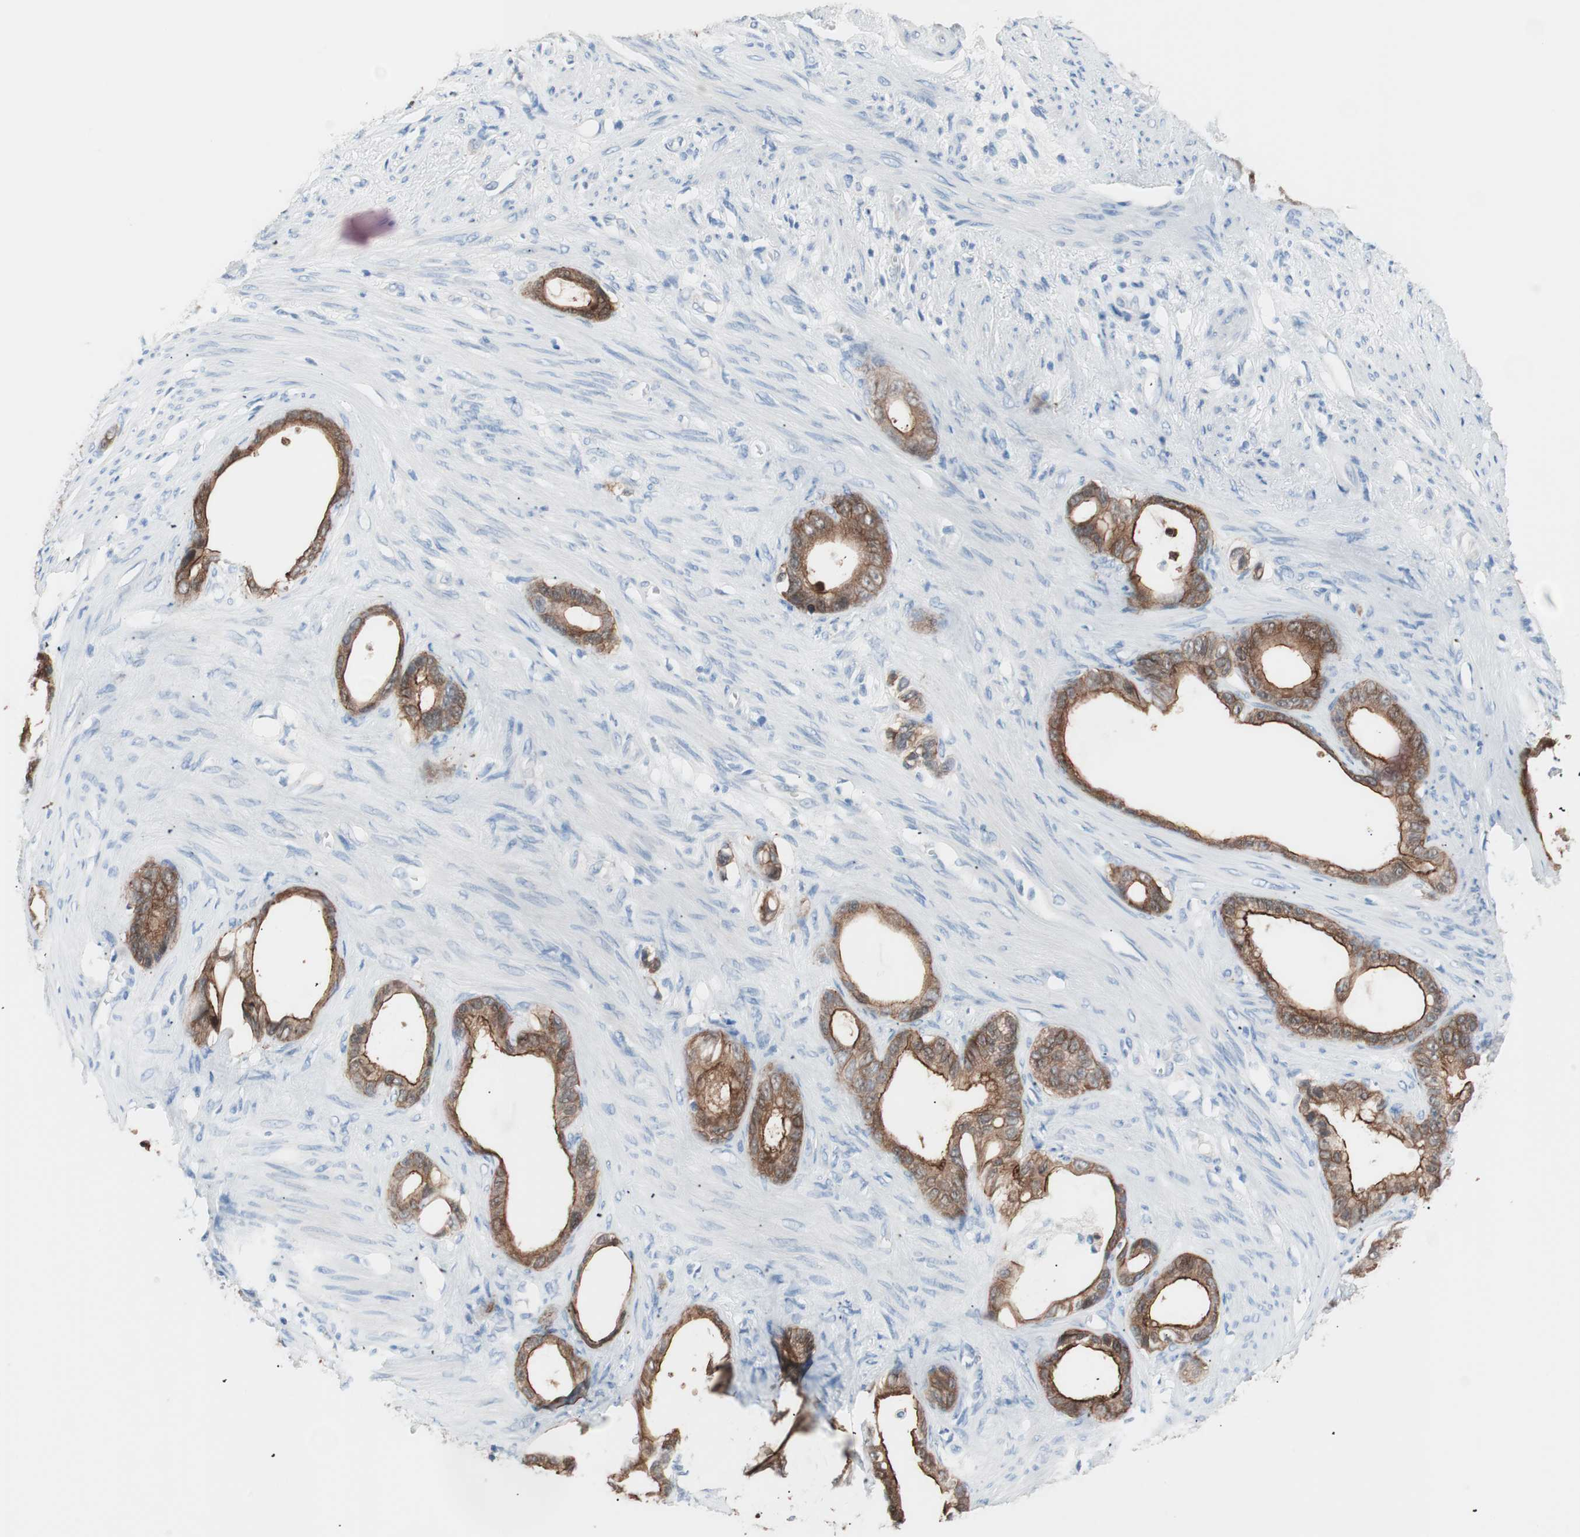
{"staining": {"intensity": "strong", "quantity": ">75%", "location": "cytoplasmic/membranous"}, "tissue": "stomach cancer", "cell_type": "Tumor cells", "image_type": "cancer", "snomed": [{"axis": "morphology", "description": "Adenocarcinoma, NOS"}, {"axis": "topography", "description": "Stomach"}], "caption": "Strong cytoplasmic/membranous positivity is present in approximately >75% of tumor cells in stomach adenocarcinoma.", "gene": "VIL1", "patient": {"sex": "female", "age": 75}}